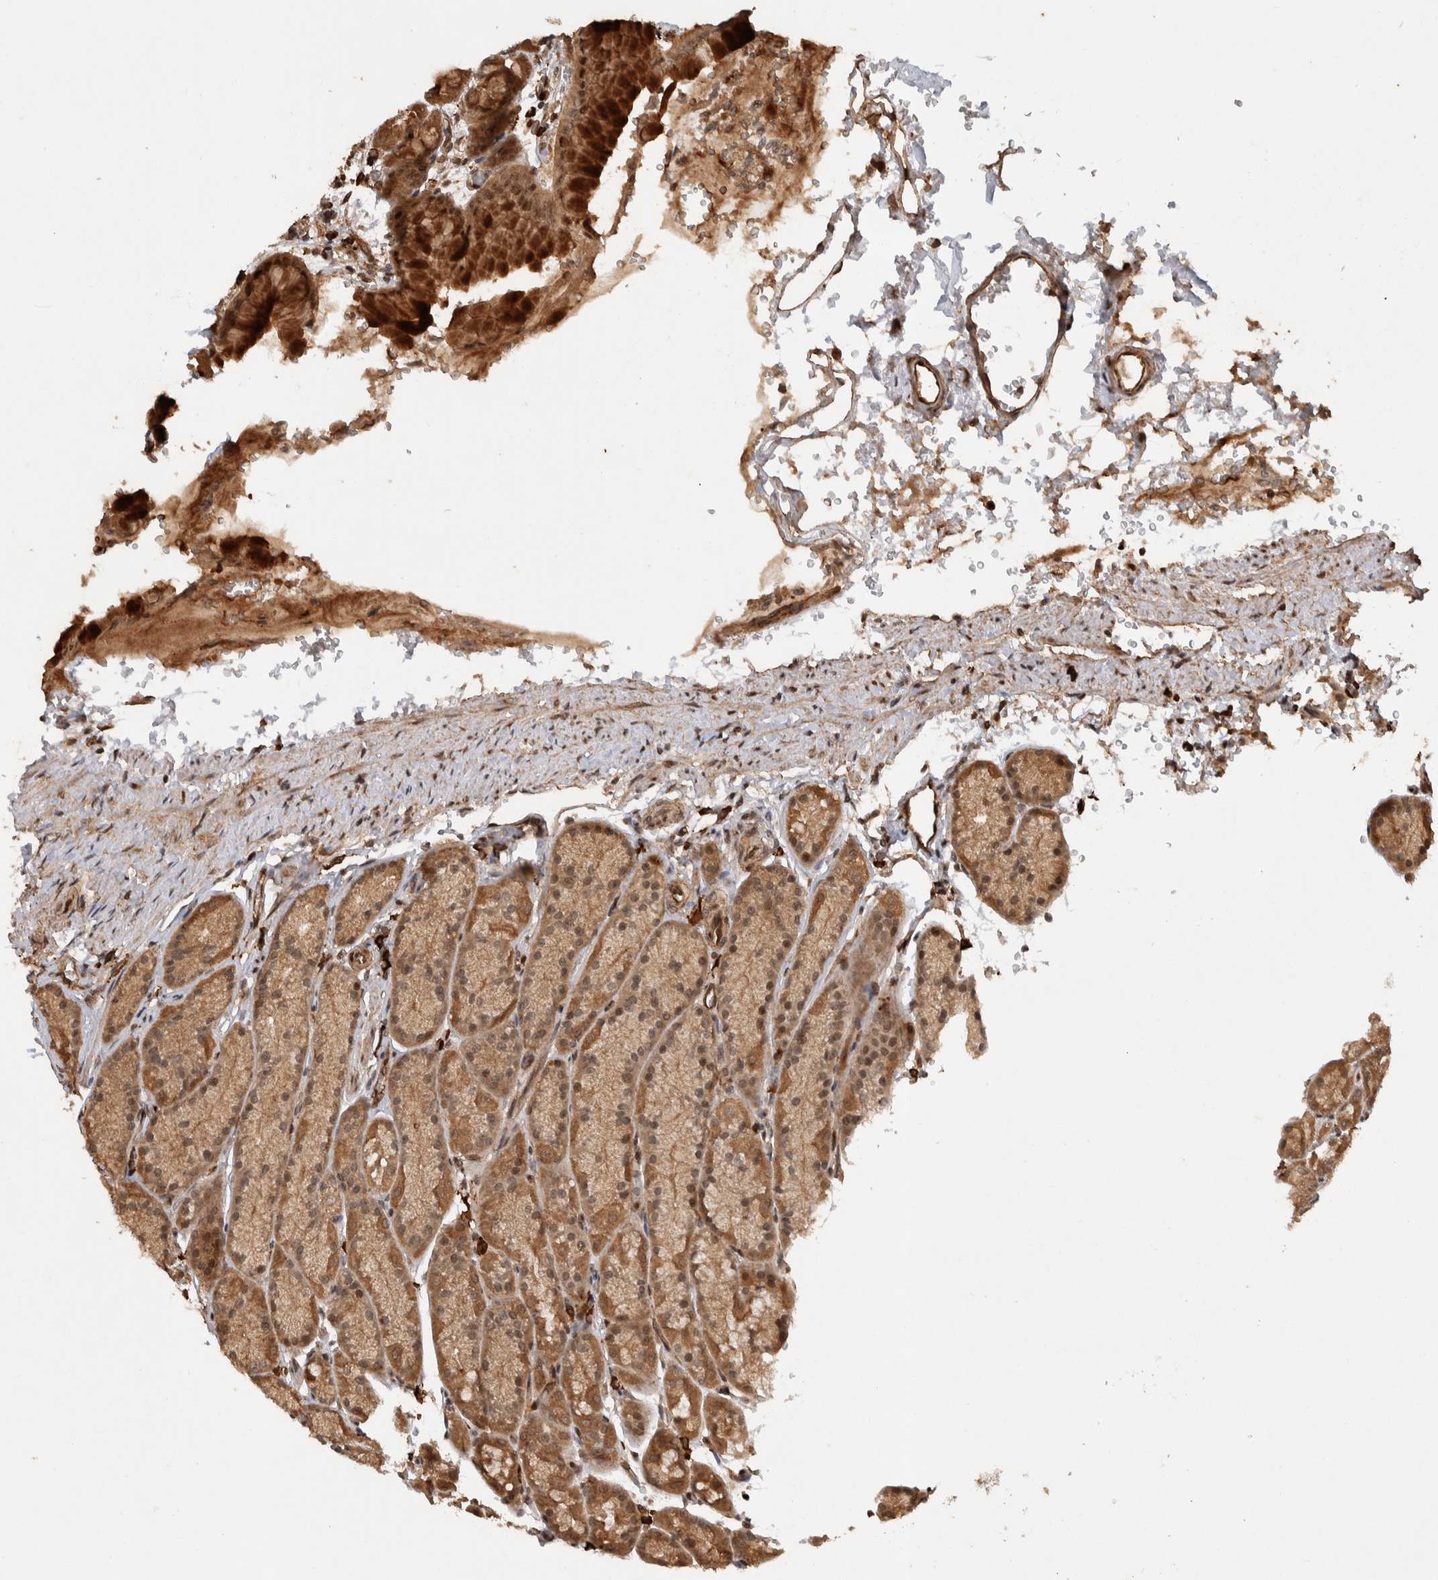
{"staining": {"intensity": "moderate", "quantity": ">75%", "location": "cytoplasmic/membranous,nuclear"}, "tissue": "stomach", "cell_type": "Glandular cells", "image_type": "normal", "snomed": [{"axis": "morphology", "description": "Normal tissue, NOS"}, {"axis": "topography", "description": "Stomach"}], "caption": "Immunohistochemical staining of benign stomach displays moderate cytoplasmic/membranous,nuclear protein positivity in about >75% of glandular cells. Using DAB (brown) and hematoxylin (blue) stains, captured at high magnification using brightfield microscopy.", "gene": "TOR1B", "patient": {"sex": "male", "age": 42}}